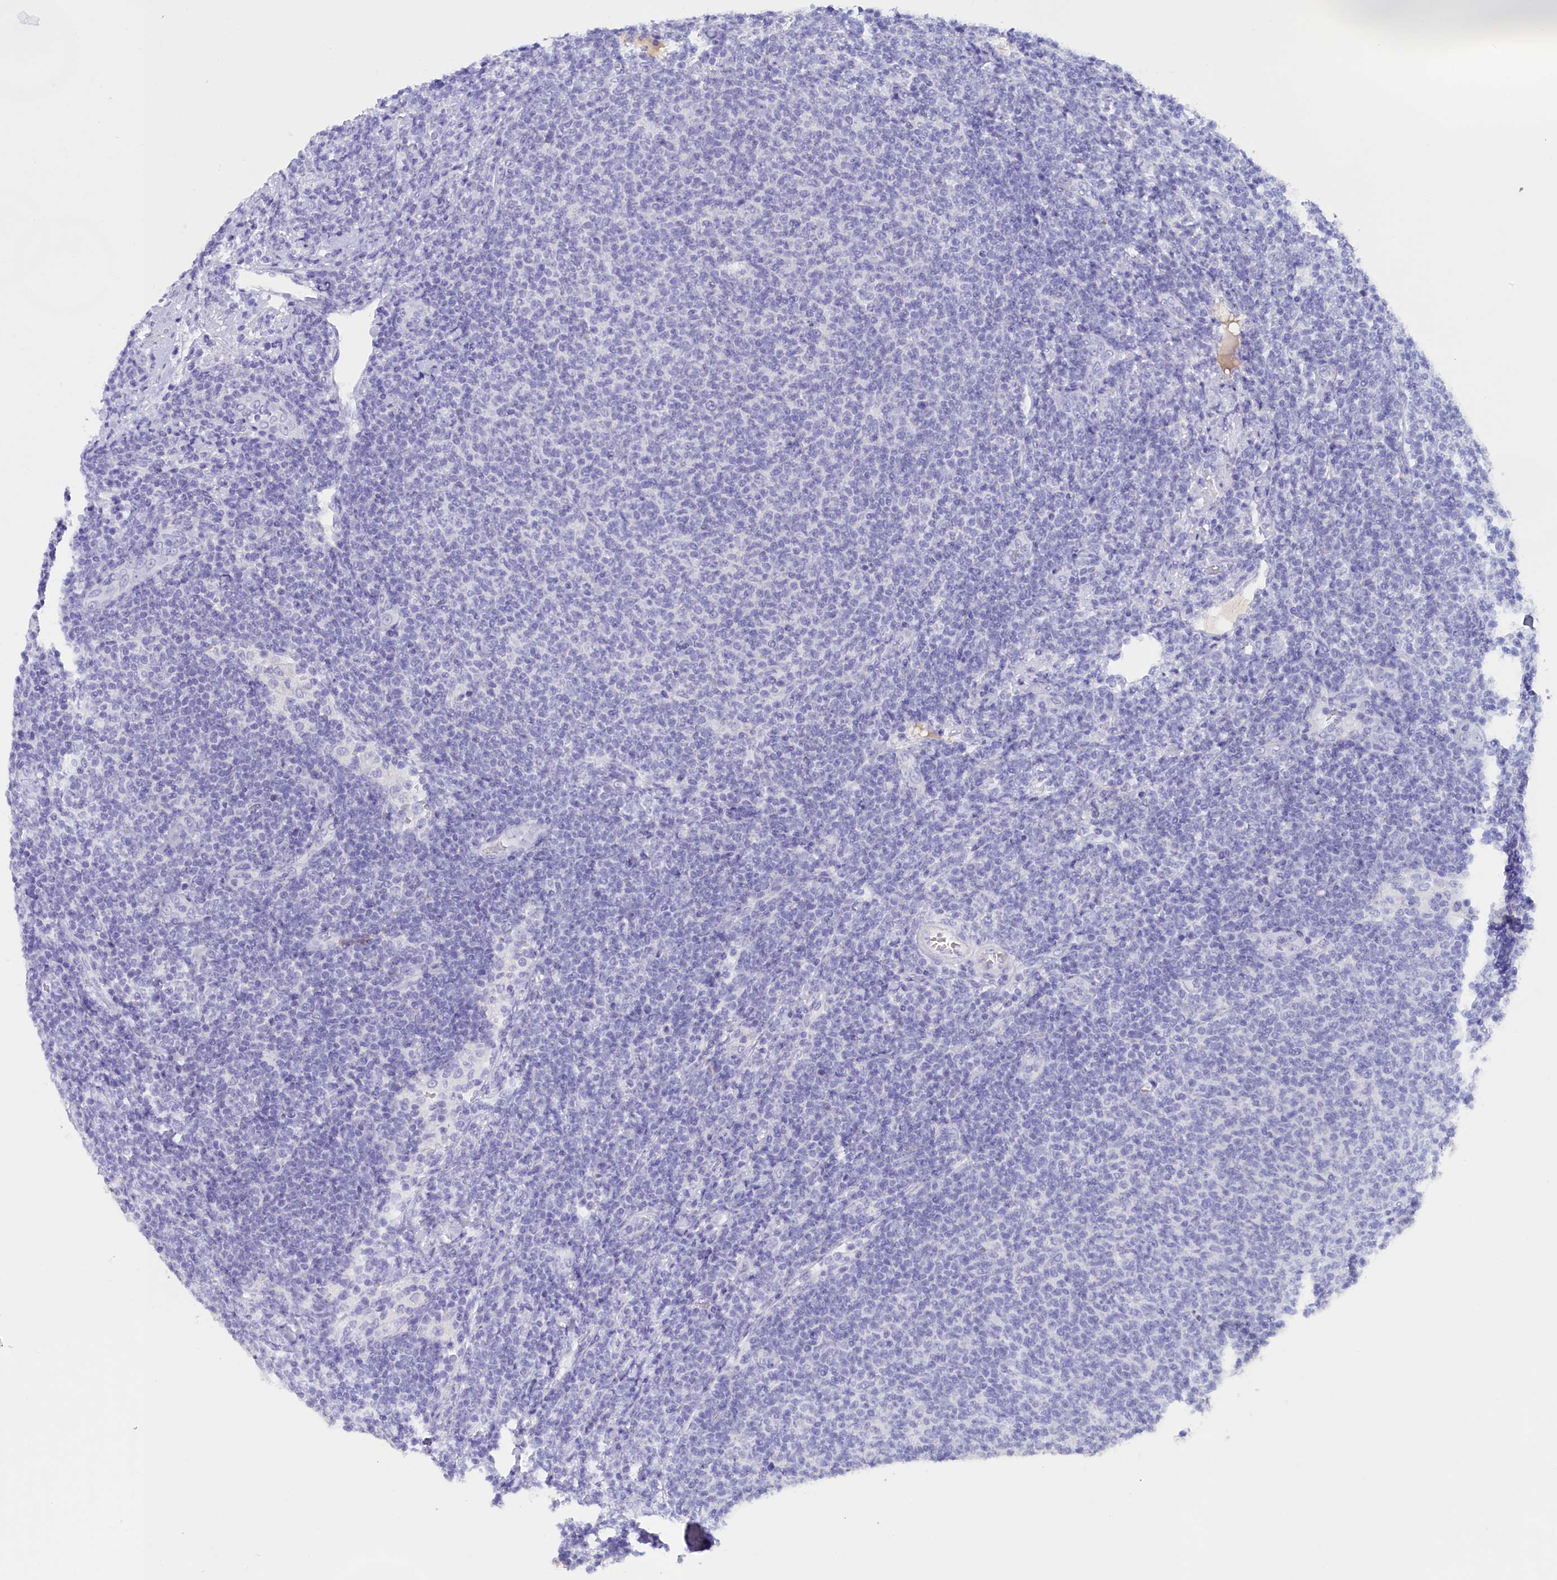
{"staining": {"intensity": "negative", "quantity": "none", "location": "none"}, "tissue": "lymphoma", "cell_type": "Tumor cells", "image_type": "cancer", "snomed": [{"axis": "morphology", "description": "Malignant lymphoma, non-Hodgkin's type, Low grade"}, {"axis": "topography", "description": "Lymph node"}], "caption": "The photomicrograph exhibits no significant expression in tumor cells of lymphoma. The staining is performed using DAB (3,3'-diaminobenzidine) brown chromogen with nuclei counter-stained in using hematoxylin.", "gene": "PROK2", "patient": {"sex": "male", "age": 66}}